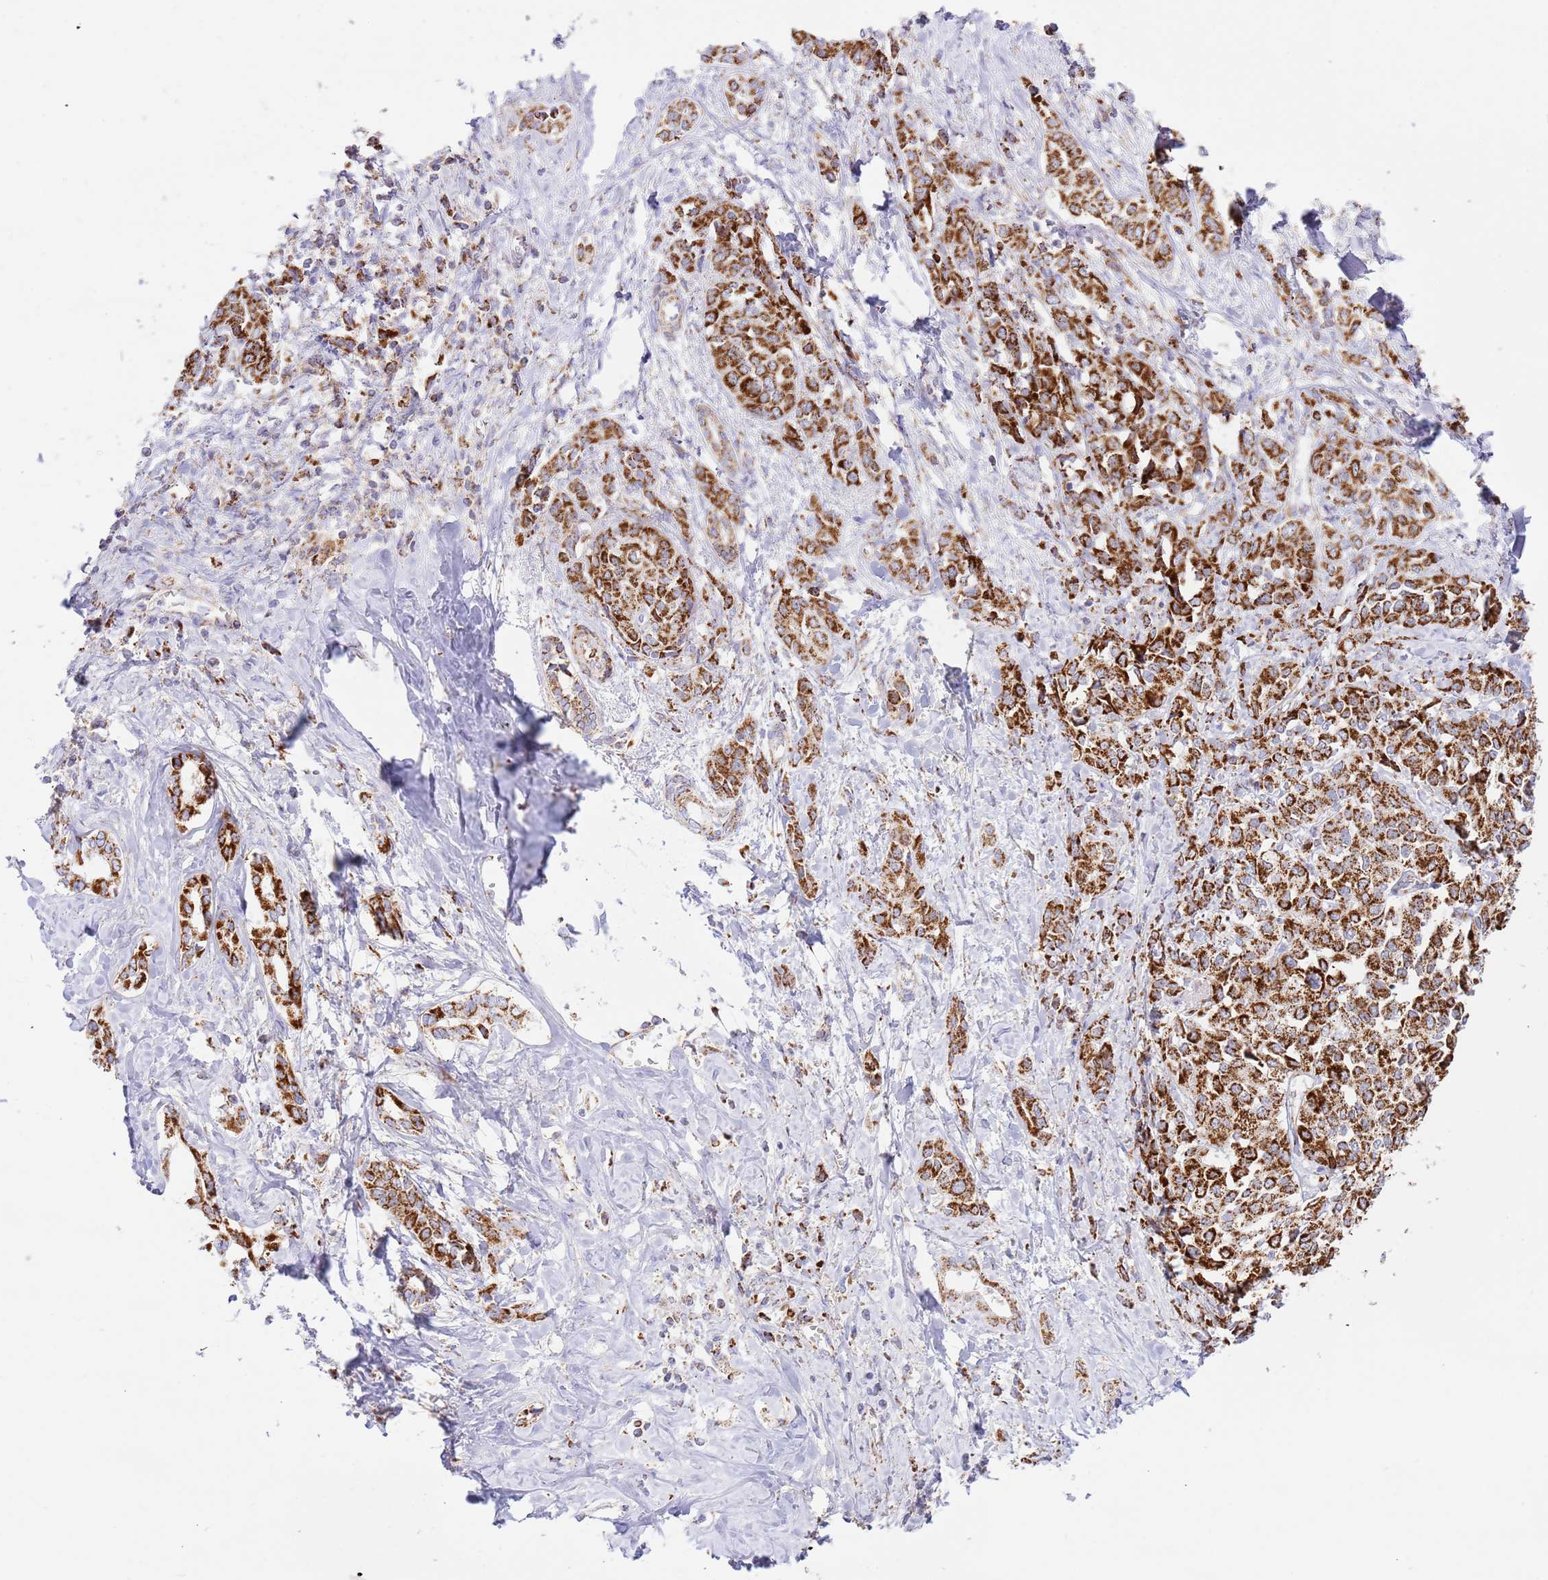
{"staining": {"intensity": "strong", "quantity": ">75%", "location": "cytoplasmic/membranous"}, "tissue": "liver cancer", "cell_type": "Tumor cells", "image_type": "cancer", "snomed": [{"axis": "morphology", "description": "Cholangiocarcinoma"}, {"axis": "topography", "description": "Liver"}], "caption": "This micrograph demonstrates immunohistochemistry staining of liver cancer, with high strong cytoplasmic/membranous expression in approximately >75% of tumor cells.", "gene": "ZBTB39", "patient": {"sex": "female", "age": 77}}